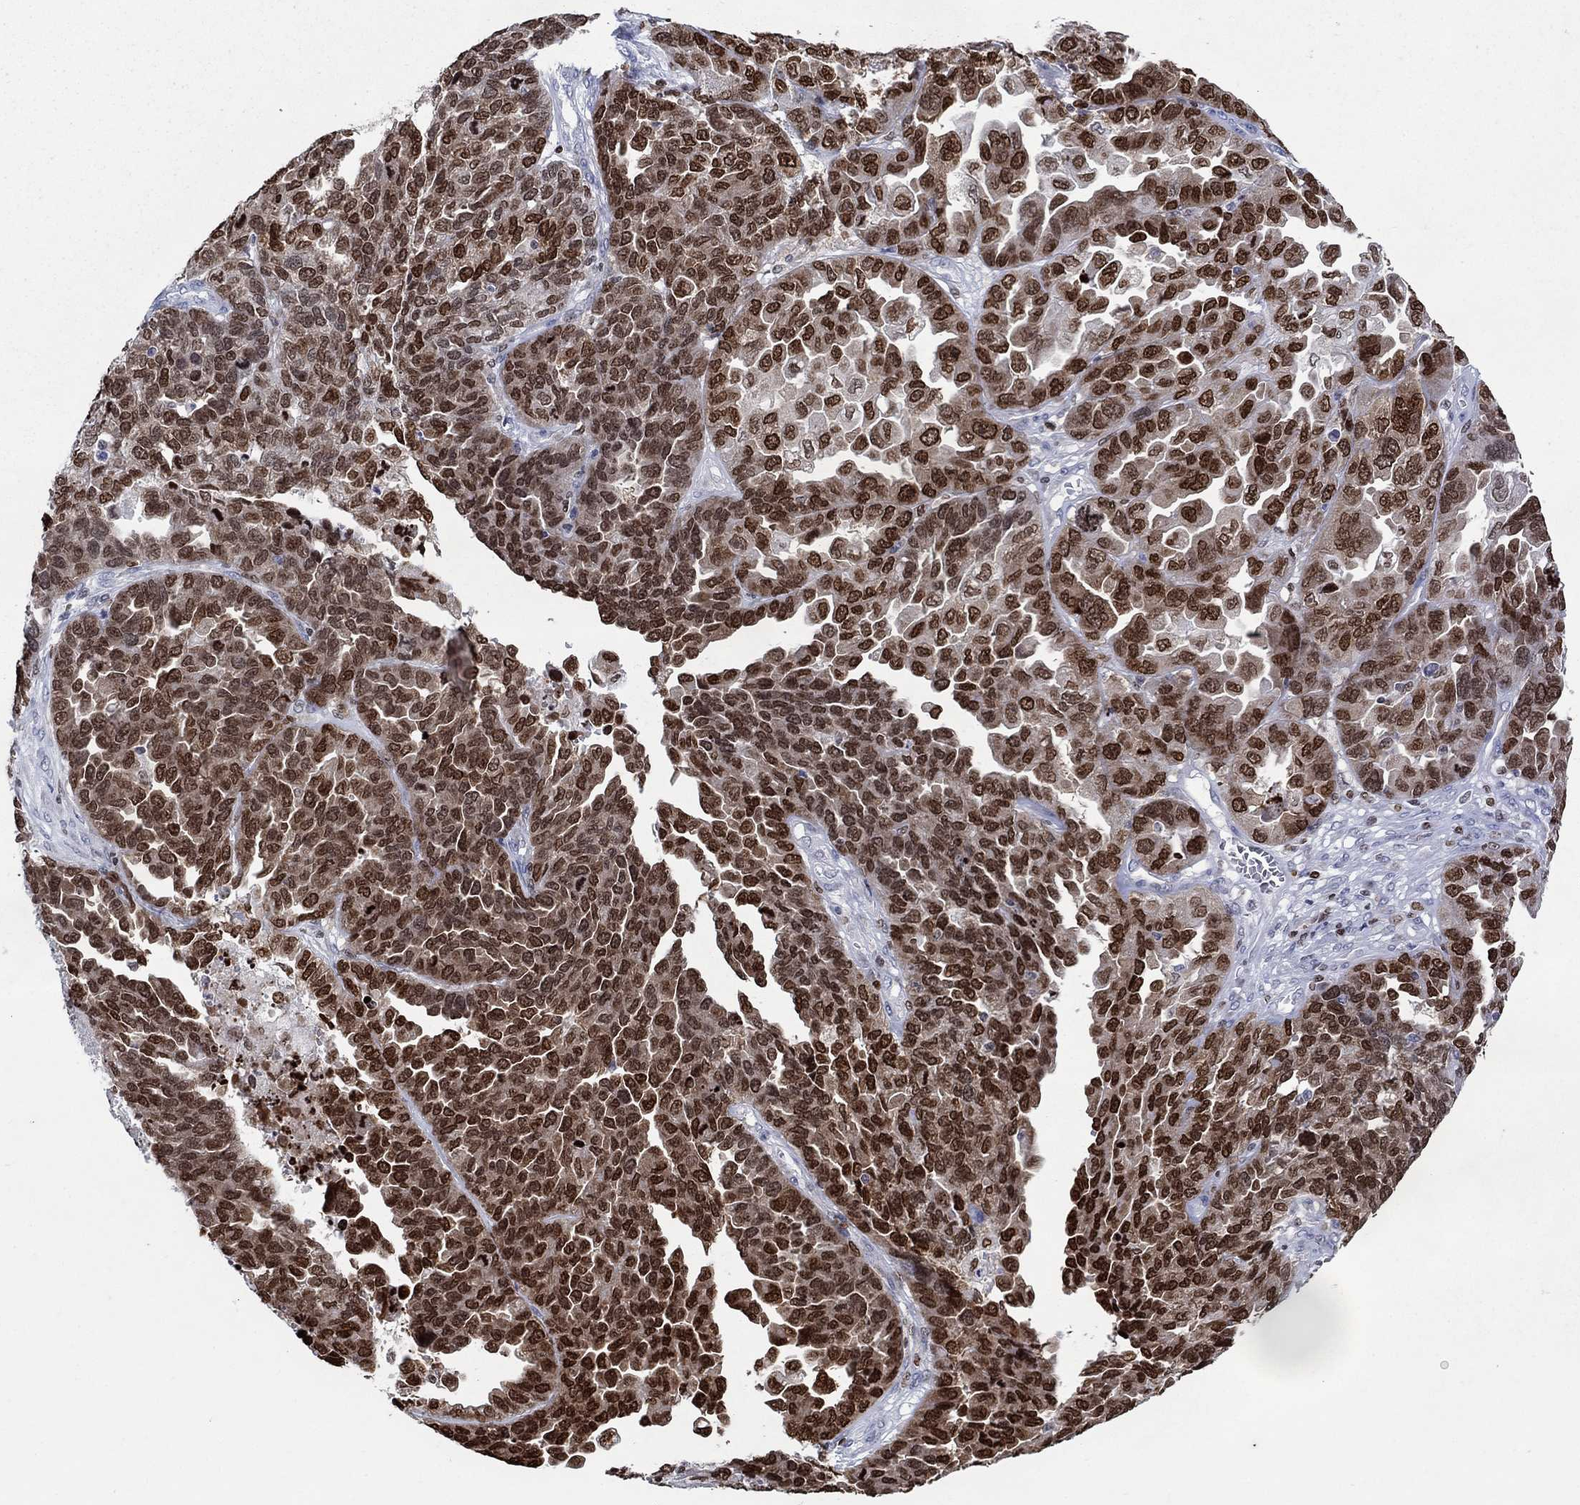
{"staining": {"intensity": "strong", "quantity": "25%-75%", "location": "nuclear"}, "tissue": "ovarian cancer", "cell_type": "Tumor cells", "image_type": "cancer", "snomed": [{"axis": "morphology", "description": "Cystadenocarcinoma, serous, NOS"}, {"axis": "topography", "description": "Ovary"}], "caption": "Ovarian serous cystadenocarcinoma stained with a protein marker shows strong staining in tumor cells.", "gene": "HMGA1", "patient": {"sex": "female", "age": 87}}